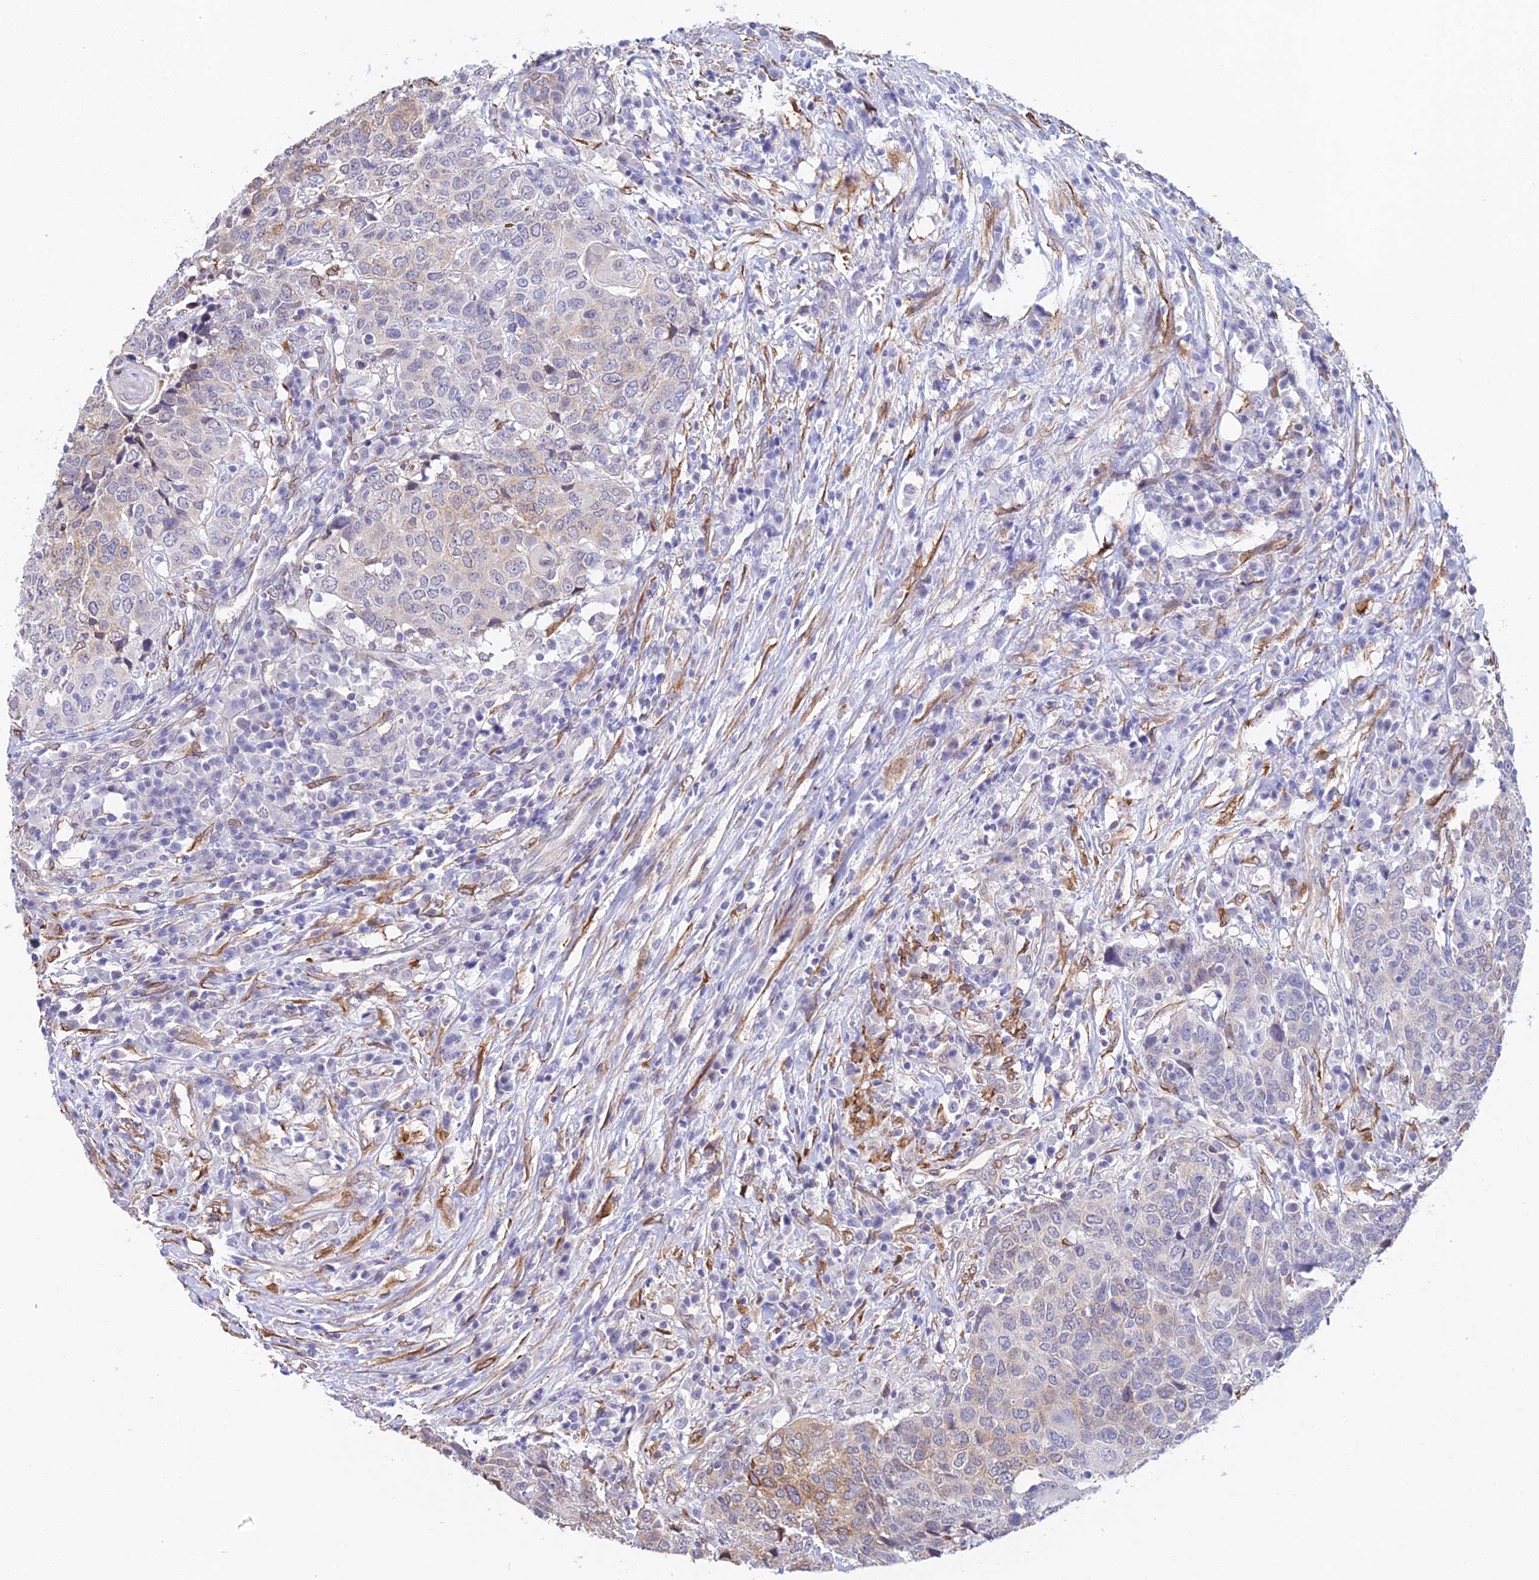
{"staining": {"intensity": "weak", "quantity": "<25%", "location": "cytoplasmic/membranous"}, "tissue": "head and neck cancer", "cell_type": "Tumor cells", "image_type": "cancer", "snomed": [{"axis": "morphology", "description": "Squamous cell carcinoma, NOS"}, {"axis": "topography", "description": "Head-Neck"}], "caption": "A histopathology image of head and neck cancer stained for a protein shows no brown staining in tumor cells.", "gene": "MXRA7", "patient": {"sex": "male", "age": 66}}